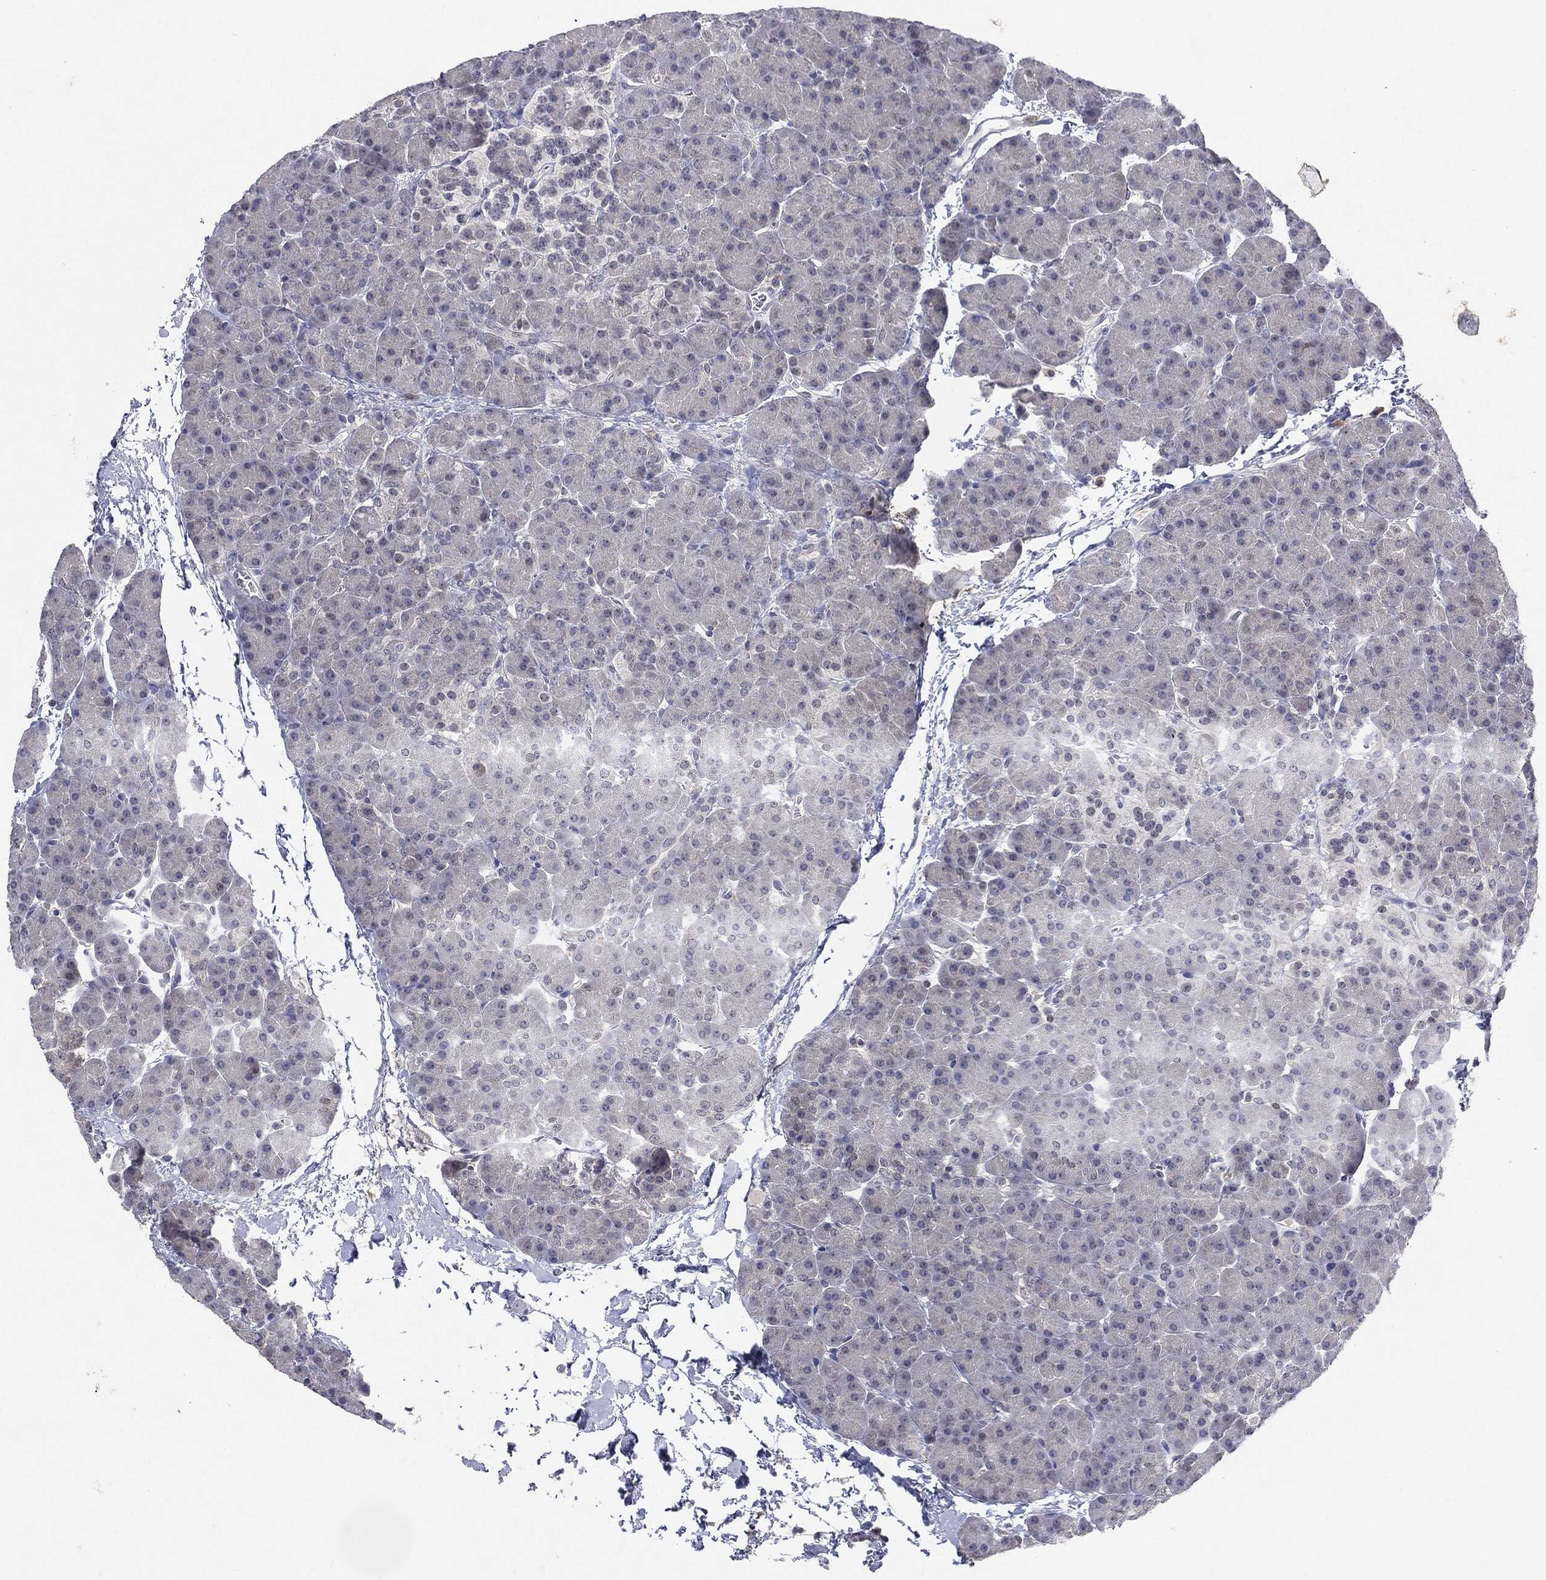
{"staining": {"intensity": "negative", "quantity": "none", "location": "none"}, "tissue": "pancreas", "cell_type": "Exocrine glandular cells", "image_type": "normal", "snomed": [{"axis": "morphology", "description": "Normal tissue, NOS"}, {"axis": "topography", "description": "Pancreas"}], "caption": "Human pancreas stained for a protein using IHC demonstrates no positivity in exocrine glandular cells.", "gene": "KIF2C", "patient": {"sex": "female", "age": 44}}